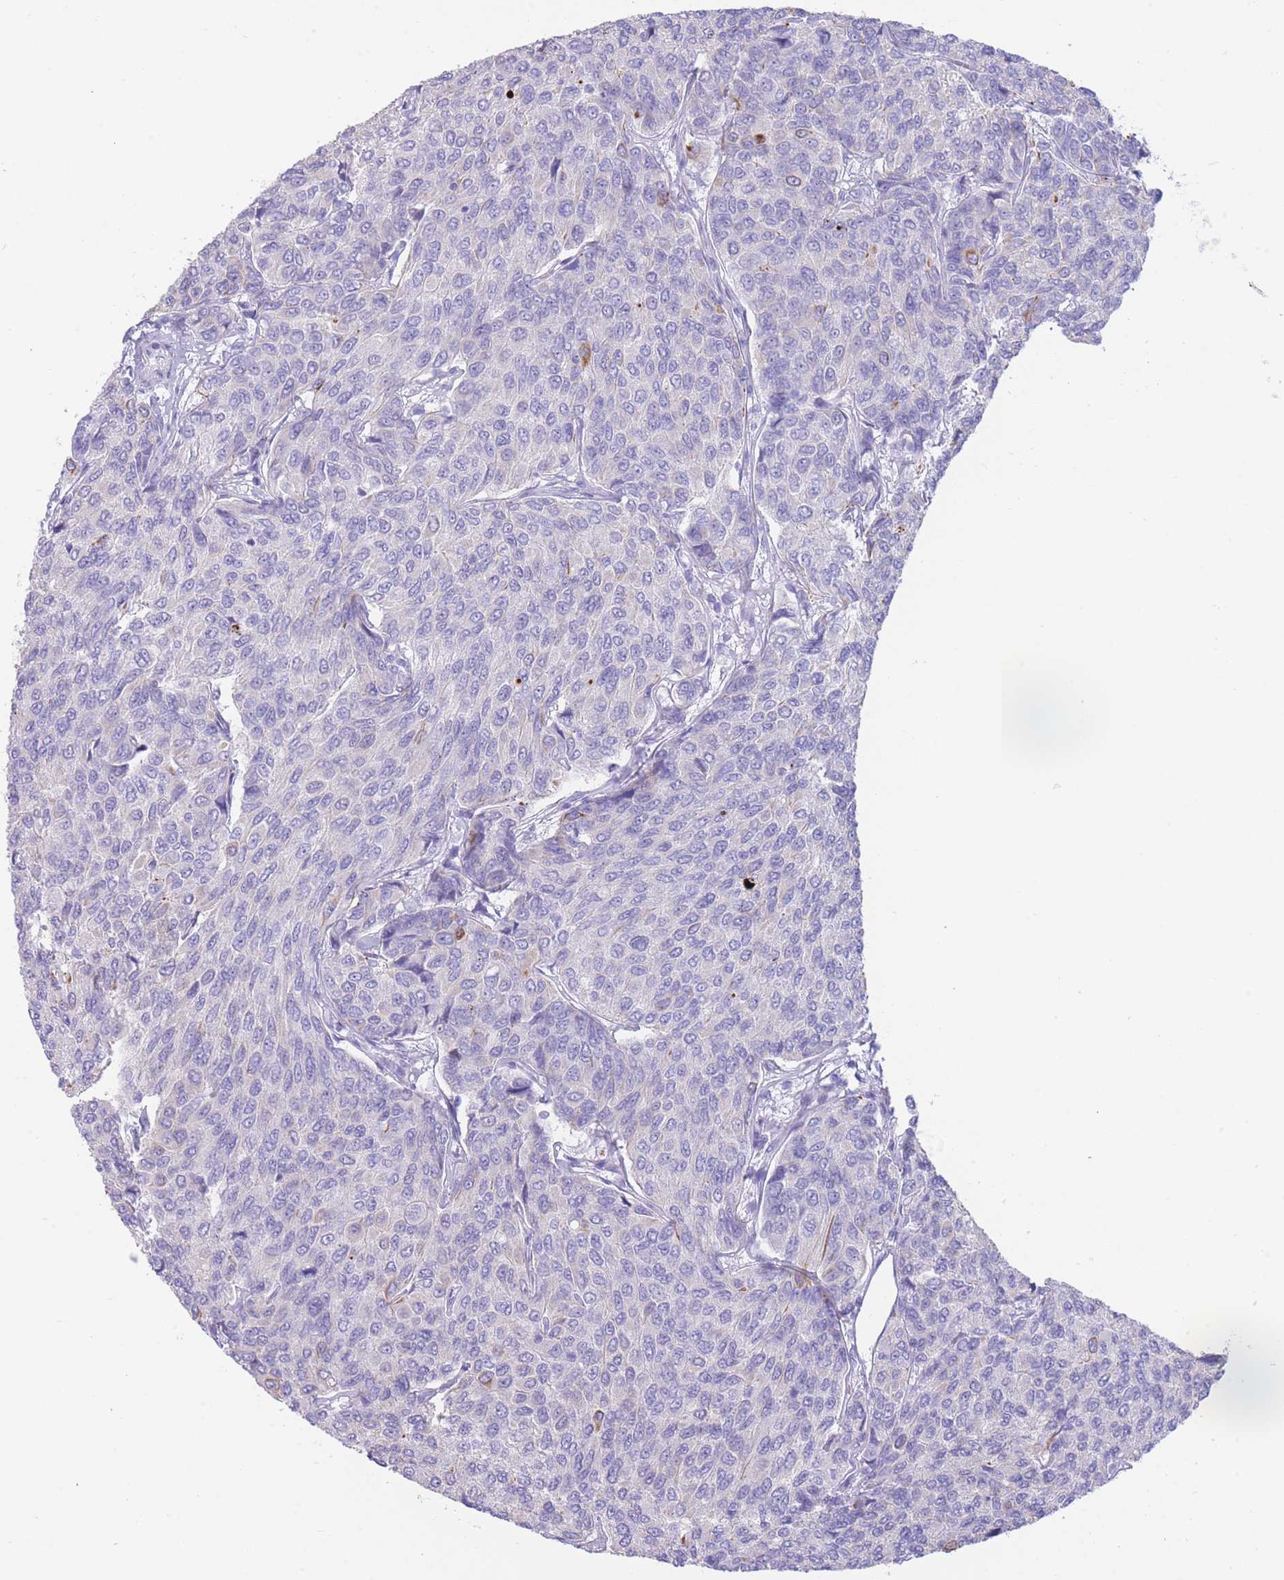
{"staining": {"intensity": "negative", "quantity": "none", "location": "none"}, "tissue": "breast cancer", "cell_type": "Tumor cells", "image_type": "cancer", "snomed": [{"axis": "morphology", "description": "Duct carcinoma"}, {"axis": "topography", "description": "Breast"}], "caption": "An image of breast cancer stained for a protein displays no brown staining in tumor cells.", "gene": "VWA8", "patient": {"sex": "female", "age": 55}}